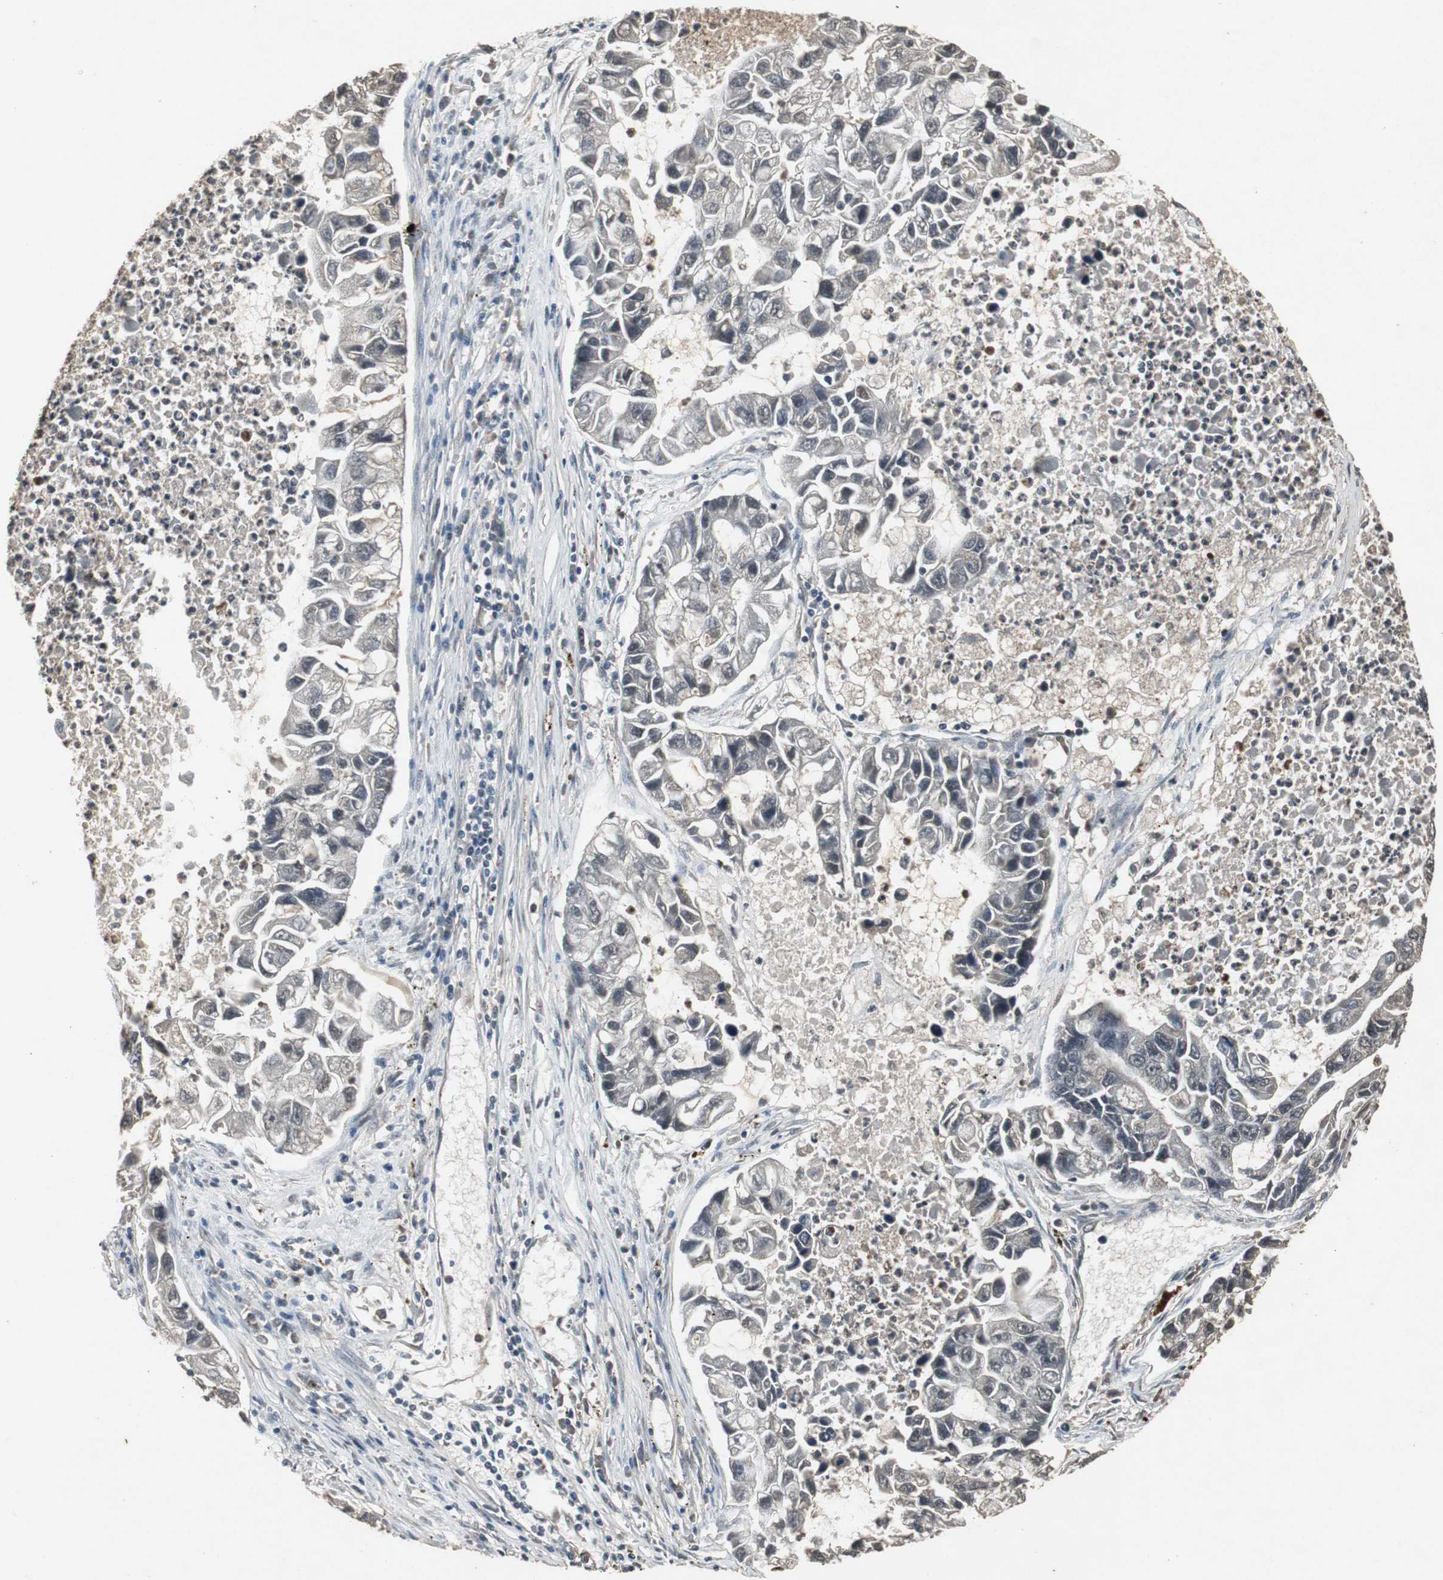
{"staining": {"intensity": "moderate", "quantity": "<25%", "location": "cytoplasmic/membranous,nuclear"}, "tissue": "lung cancer", "cell_type": "Tumor cells", "image_type": "cancer", "snomed": [{"axis": "morphology", "description": "Adenocarcinoma, NOS"}, {"axis": "topography", "description": "Lung"}], "caption": "Brown immunohistochemical staining in adenocarcinoma (lung) demonstrates moderate cytoplasmic/membranous and nuclear expression in approximately <25% of tumor cells.", "gene": "EMX1", "patient": {"sex": "female", "age": 51}}